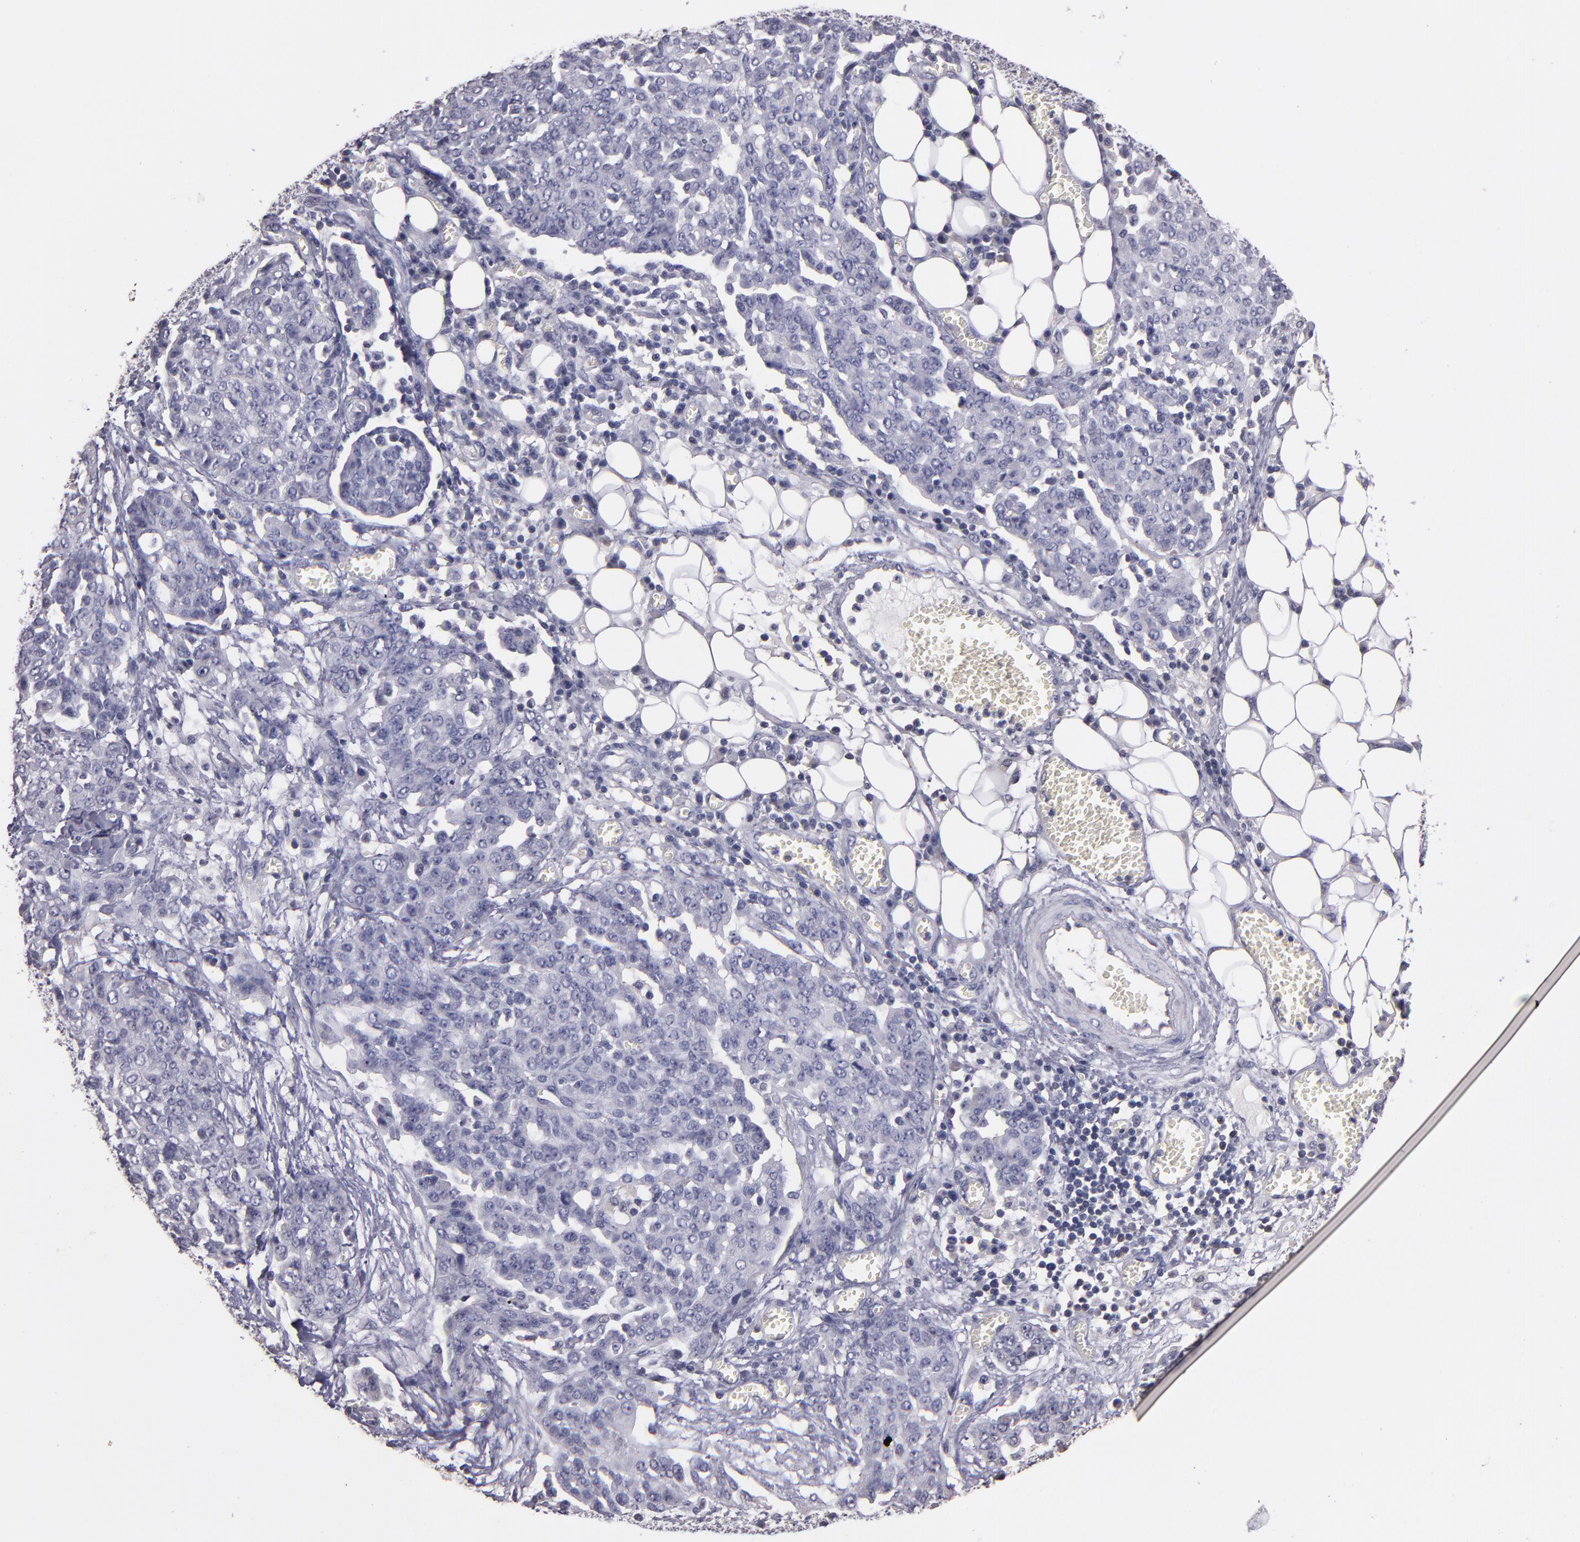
{"staining": {"intensity": "negative", "quantity": "none", "location": "none"}, "tissue": "ovarian cancer", "cell_type": "Tumor cells", "image_type": "cancer", "snomed": [{"axis": "morphology", "description": "Cystadenocarcinoma, serous, NOS"}, {"axis": "topography", "description": "Soft tissue"}, {"axis": "topography", "description": "Ovary"}], "caption": "This is an IHC photomicrograph of ovarian cancer. There is no positivity in tumor cells.", "gene": "SOX10", "patient": {"sex": "female", "age": 57}}